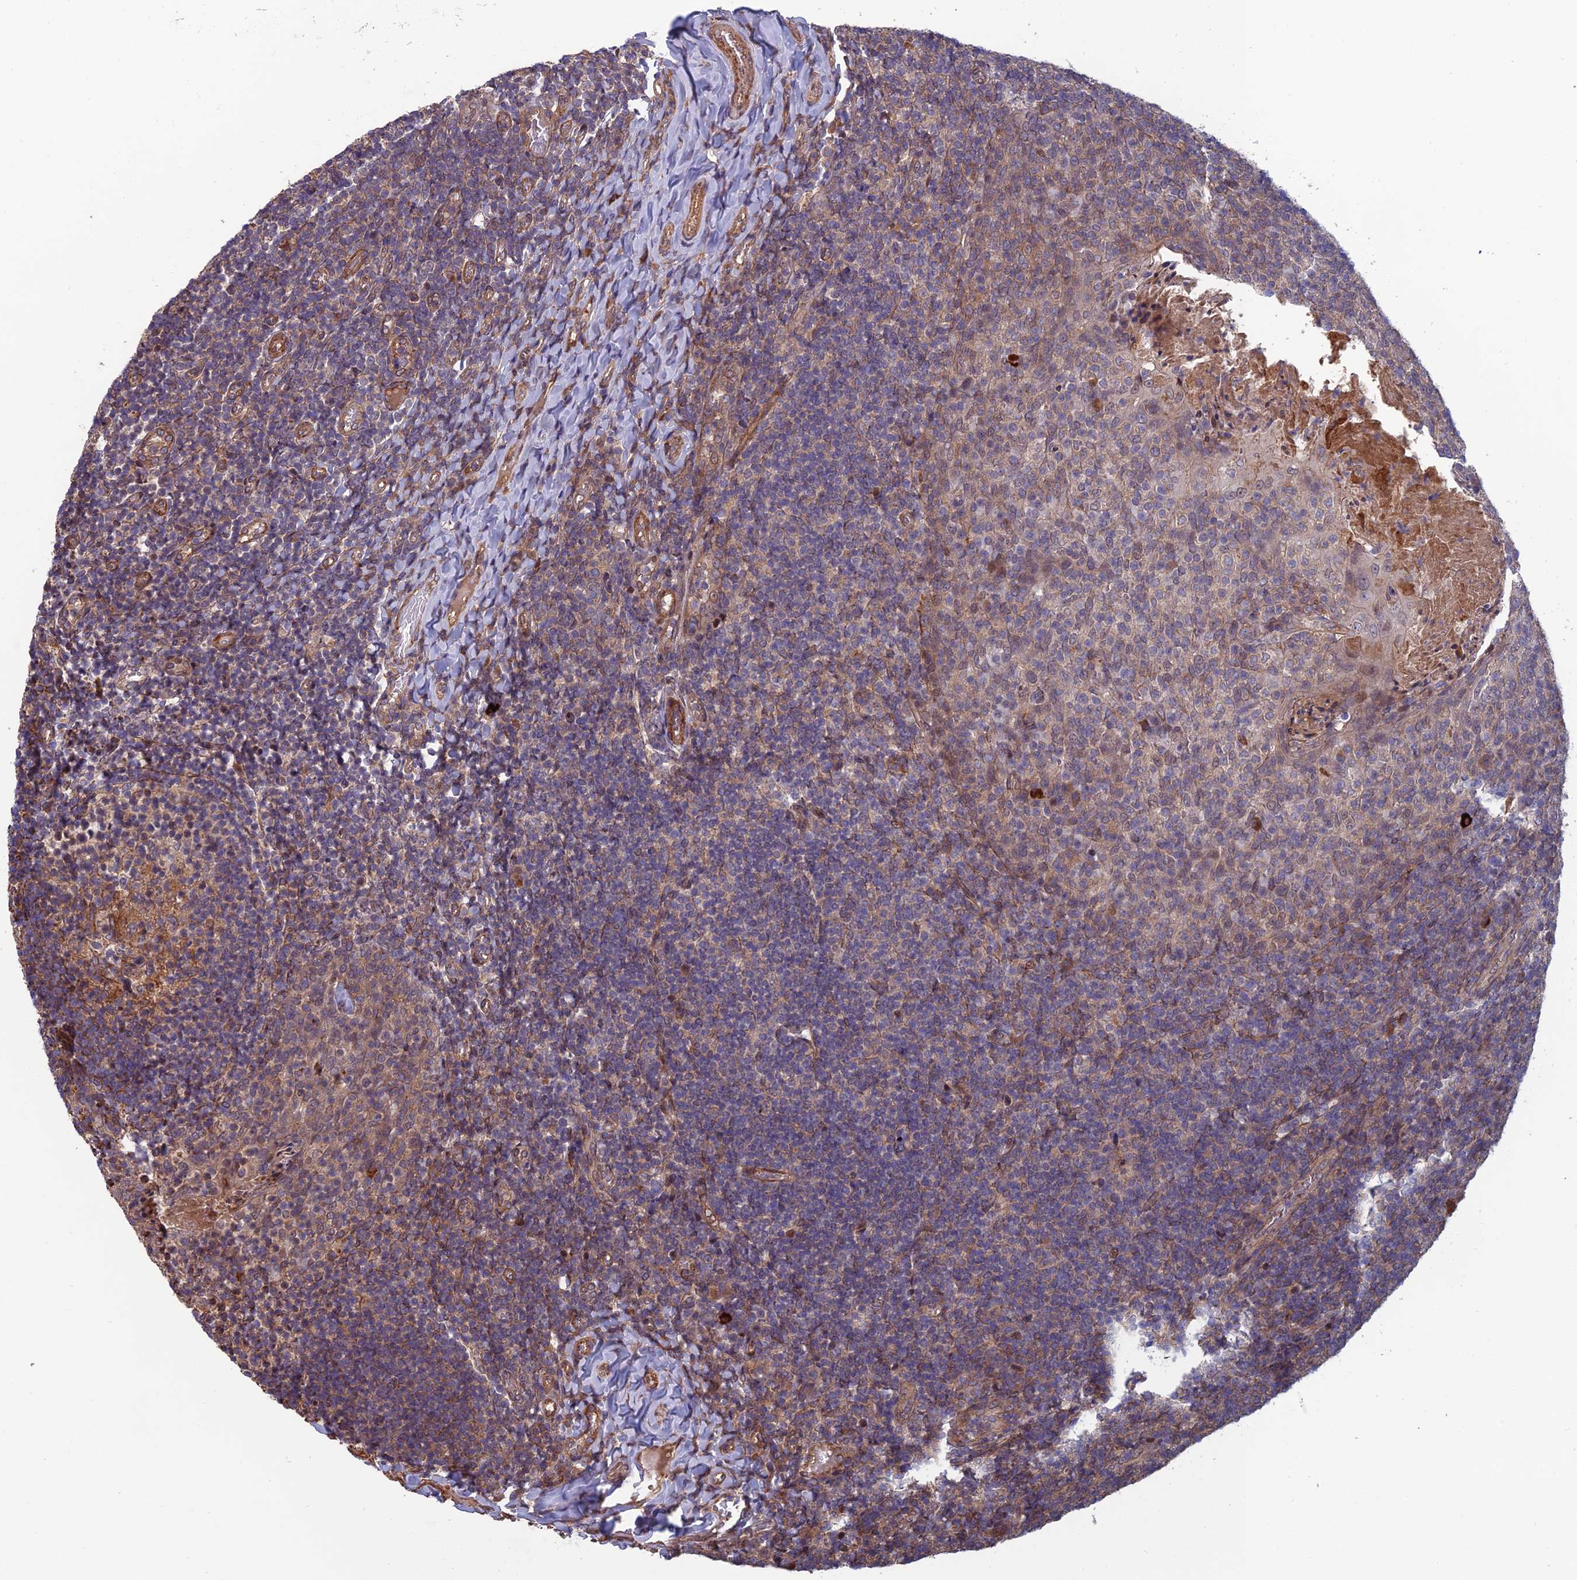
{"staining": {"intensity": "moderate", "quantity": "<25%", "location": "nuclear"}, "tissue": "tonsil", "cell_type": "Germinal center cells", "image_type": "normal", "snomed": [{"axis": "morphology", "description": "Normal tissue, NOS"}, {"axis": "topography", "description": "Tonsil"}], "caption": "A brown stain highlights moderate nuclear staining of a protein in germinal center cells of benign tonsil. (Brightfield microscopy of DAB IHC at high magnification).", "gene": "CCDC183", "patient": {"sex": "female", "age": 10}}